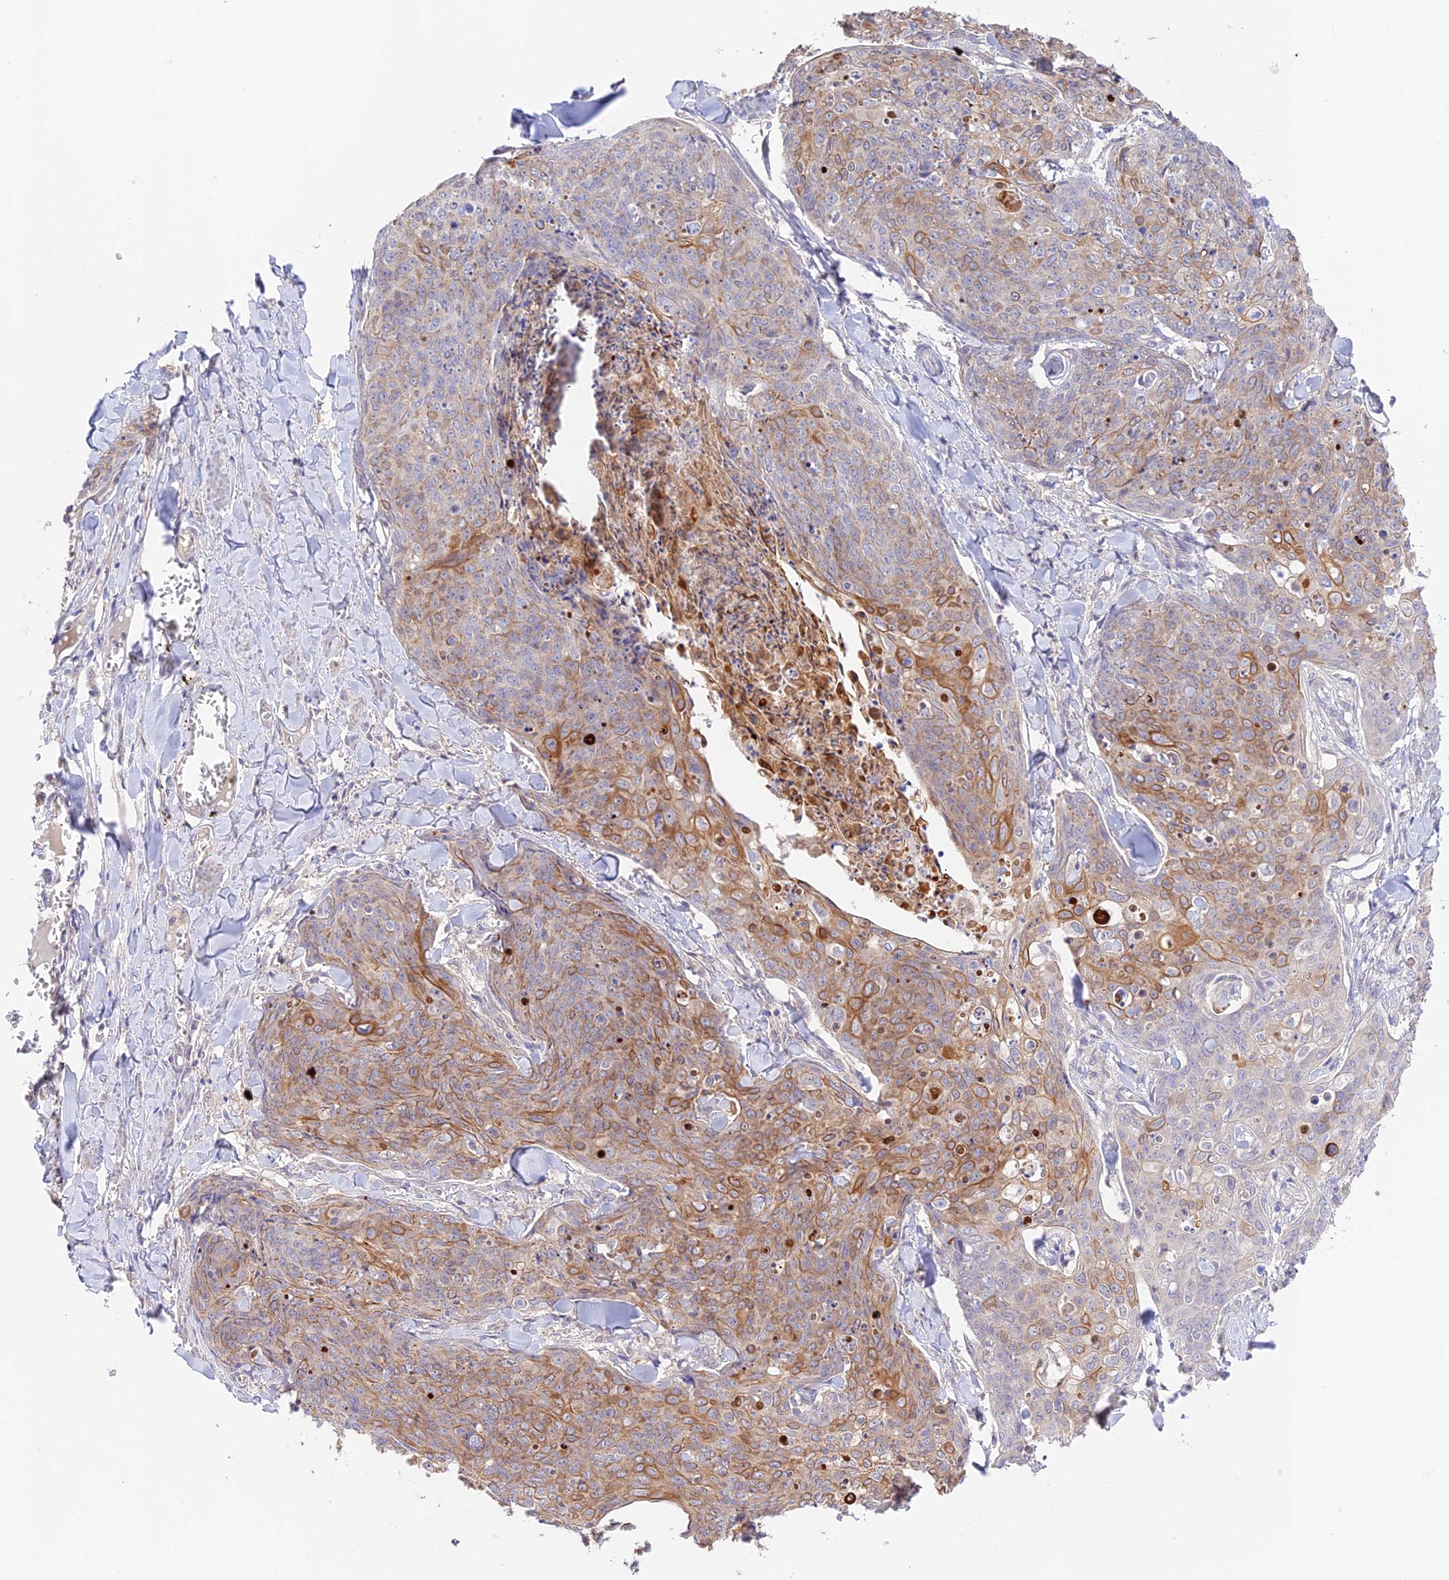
{"staining": {"intensity": "moderate", "quantity": "25%-75%", "location": "cytoplasmic/membranous"}, "tissue": "skin cancer", "cell_type": "Tumor cells", "image_type": "cancer", "snomed": [{"axis": "morphology", "description": "Squamous cell carcinoma, NOS"}, {"axis": "topography", "description": "Skin"}, {"axis": "topography", "description": "Vulva"}], "caption": "Immunohistochemistry (IHC) image of human skin cancer (squamous cell carcinoma) stained for a protein (brown), which displays medium levels of moderate cytoplasmic/membranous staining in approximately 25%-75% of tumor cells.", "gene": "CAMSAP3", "patient": {"sex": "female", "age": 85}}